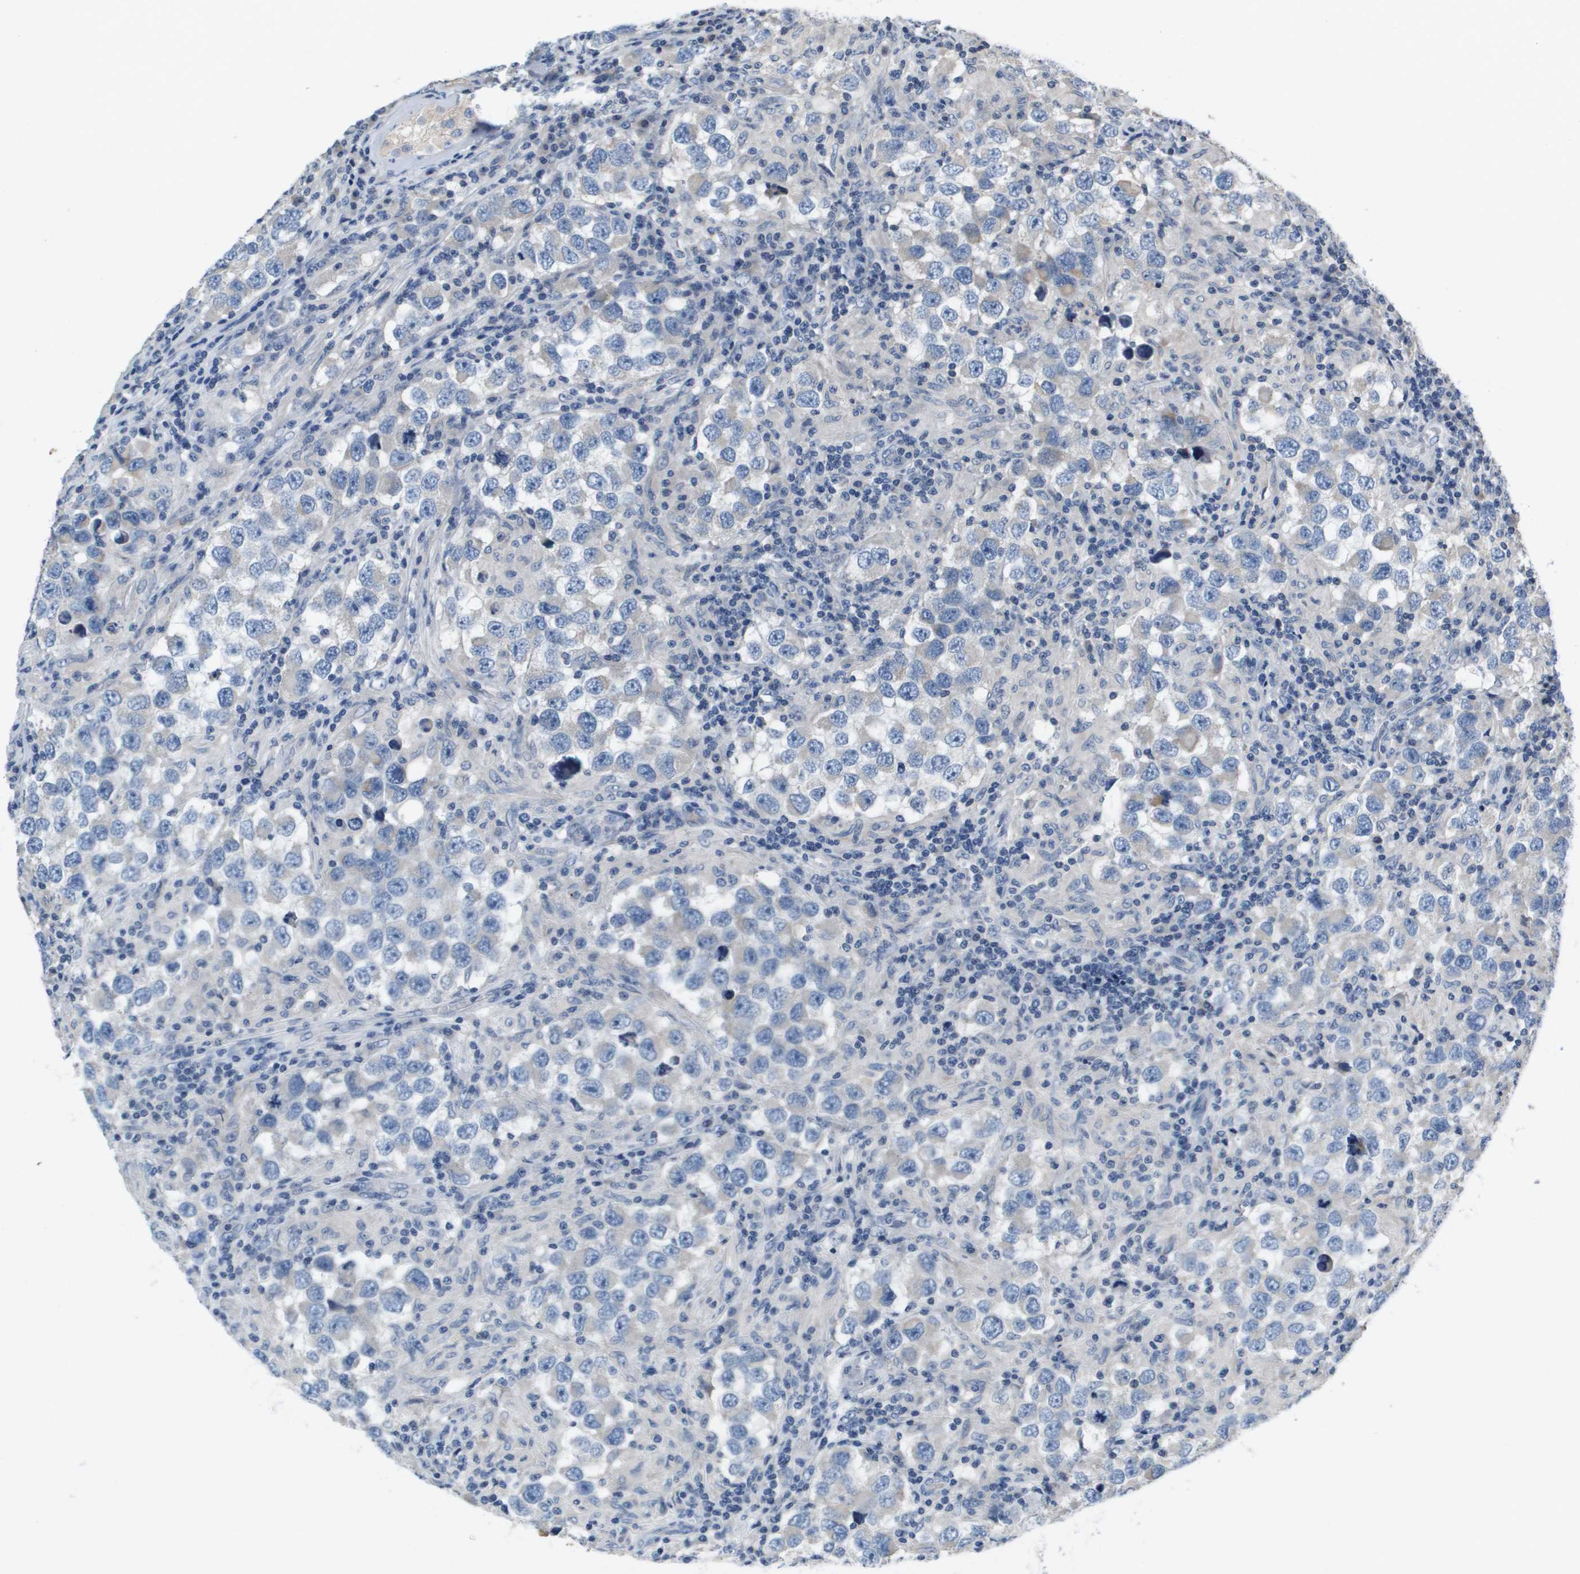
{"staining": {"intensity": "negative", "quantity": "none", "location": "none"}, "tissue": "testis cancer", "cell_type": "Tumor cells", "image_type": "cancer", "snomed": [{"axis": "morphology", "description": "Carcinoma, Embryonal, NOS"}, {"axis": "topography", "description": "Testis"}], "caption": "The micrograph displays no staining of tumor cells in testis cancer (embryonal carcinoma). (DAB (3,3'-diaminobenzidine) IHC with hematoxylin counter stain).", "gene": "CAPN11", "patient": {"sex": "male", "age": 21}}